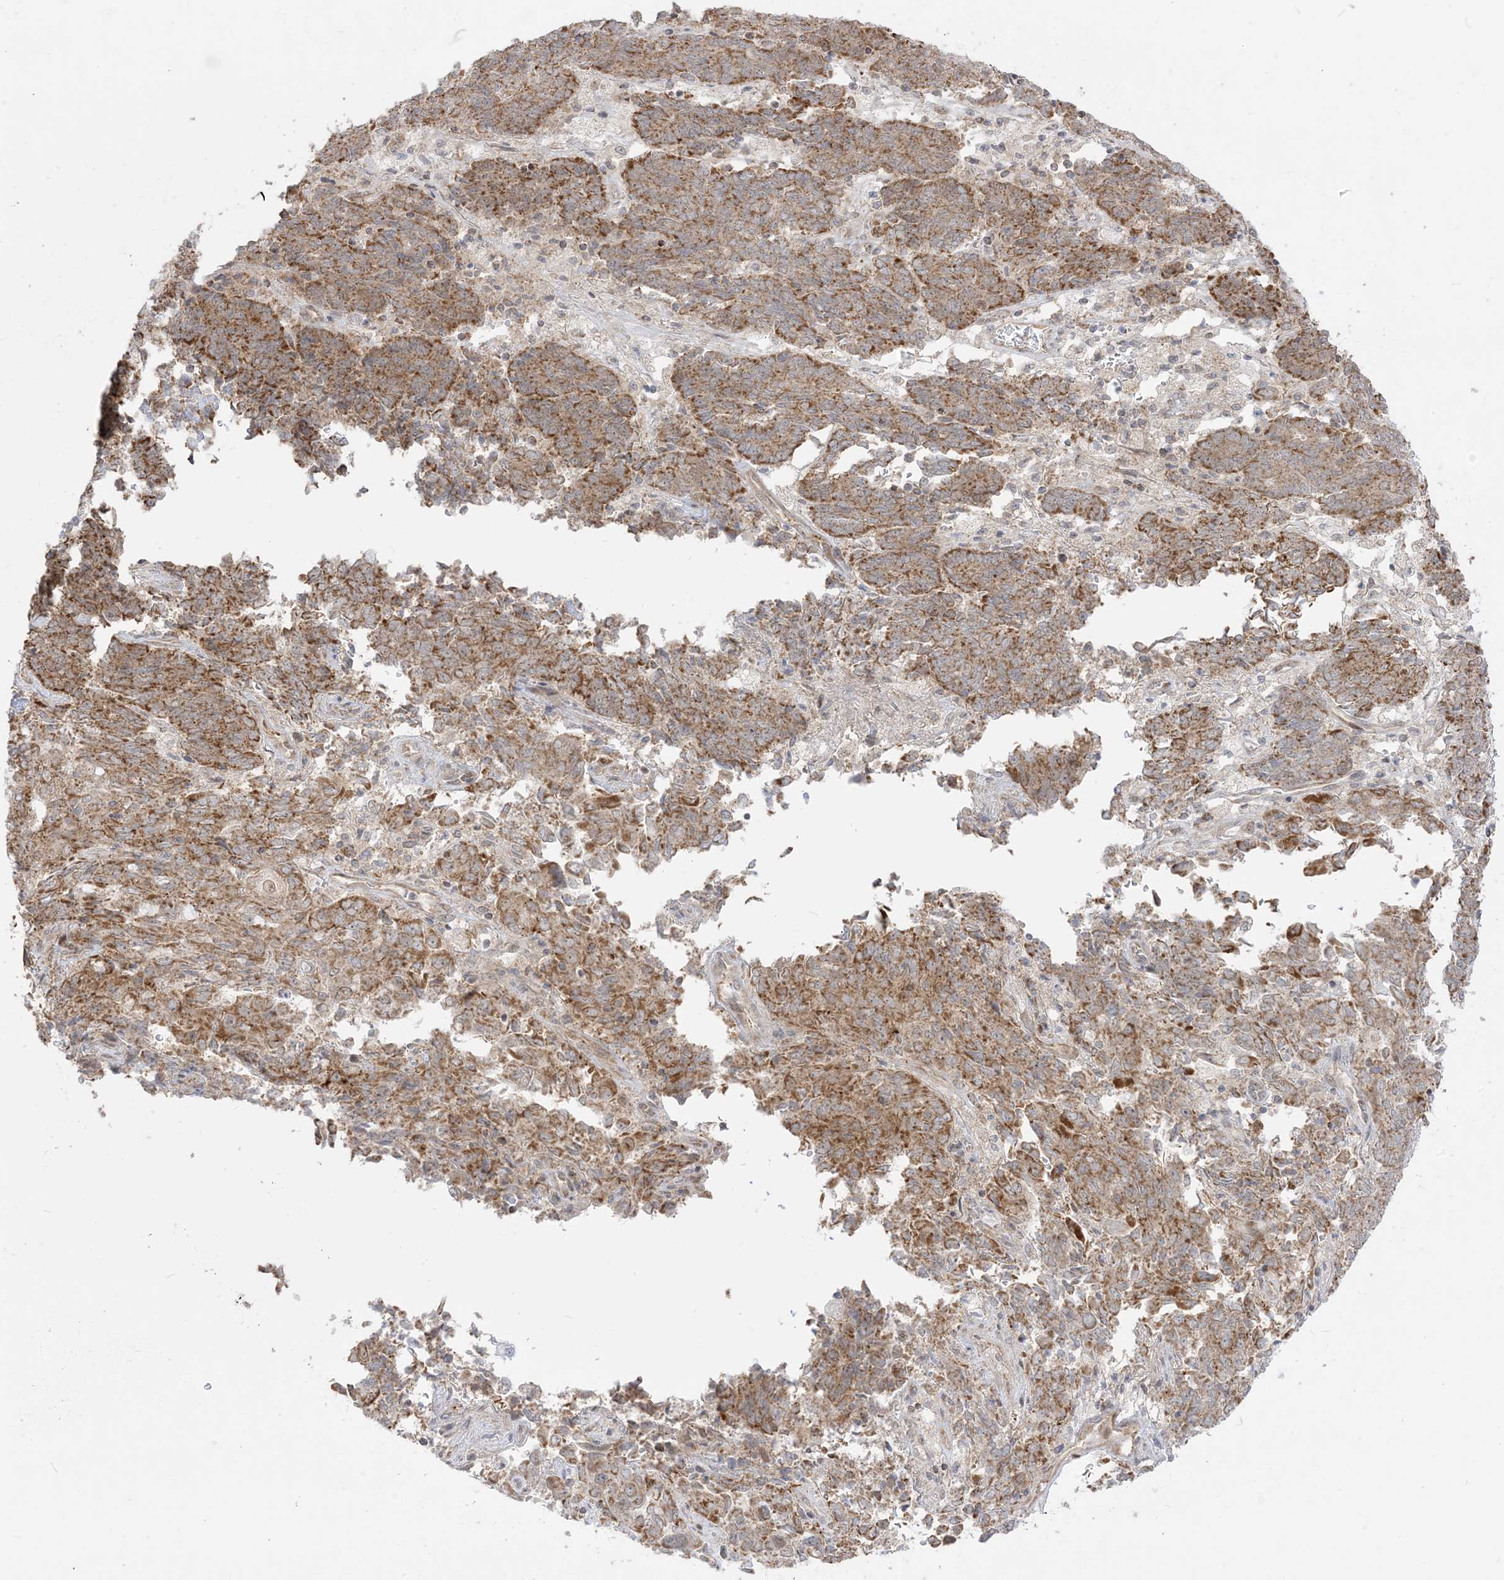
{"staining": {"intensity": "moderate", "quantity": ">75%", "location": "cytoplasmic/membranous"}, "tissue": "endometrial cancer", "cell_type": "Tumor cells", "image_type": "cancer", "snomed": [{"axis": "morphology", "description": "Adenocarcinoma, NOS"}, {"axis": "topography", "description": "Endometrium"}], "caption": "Endometrial cancer (adenocarcinoma) stained with DAB immunohistochemistry (IHC) shows medium levels of moderate cytoplasmic/membranous staining in about >75% of tumor cells.", "gene": "KANSL3", "patient": {"sex": "female", "age": 80}}